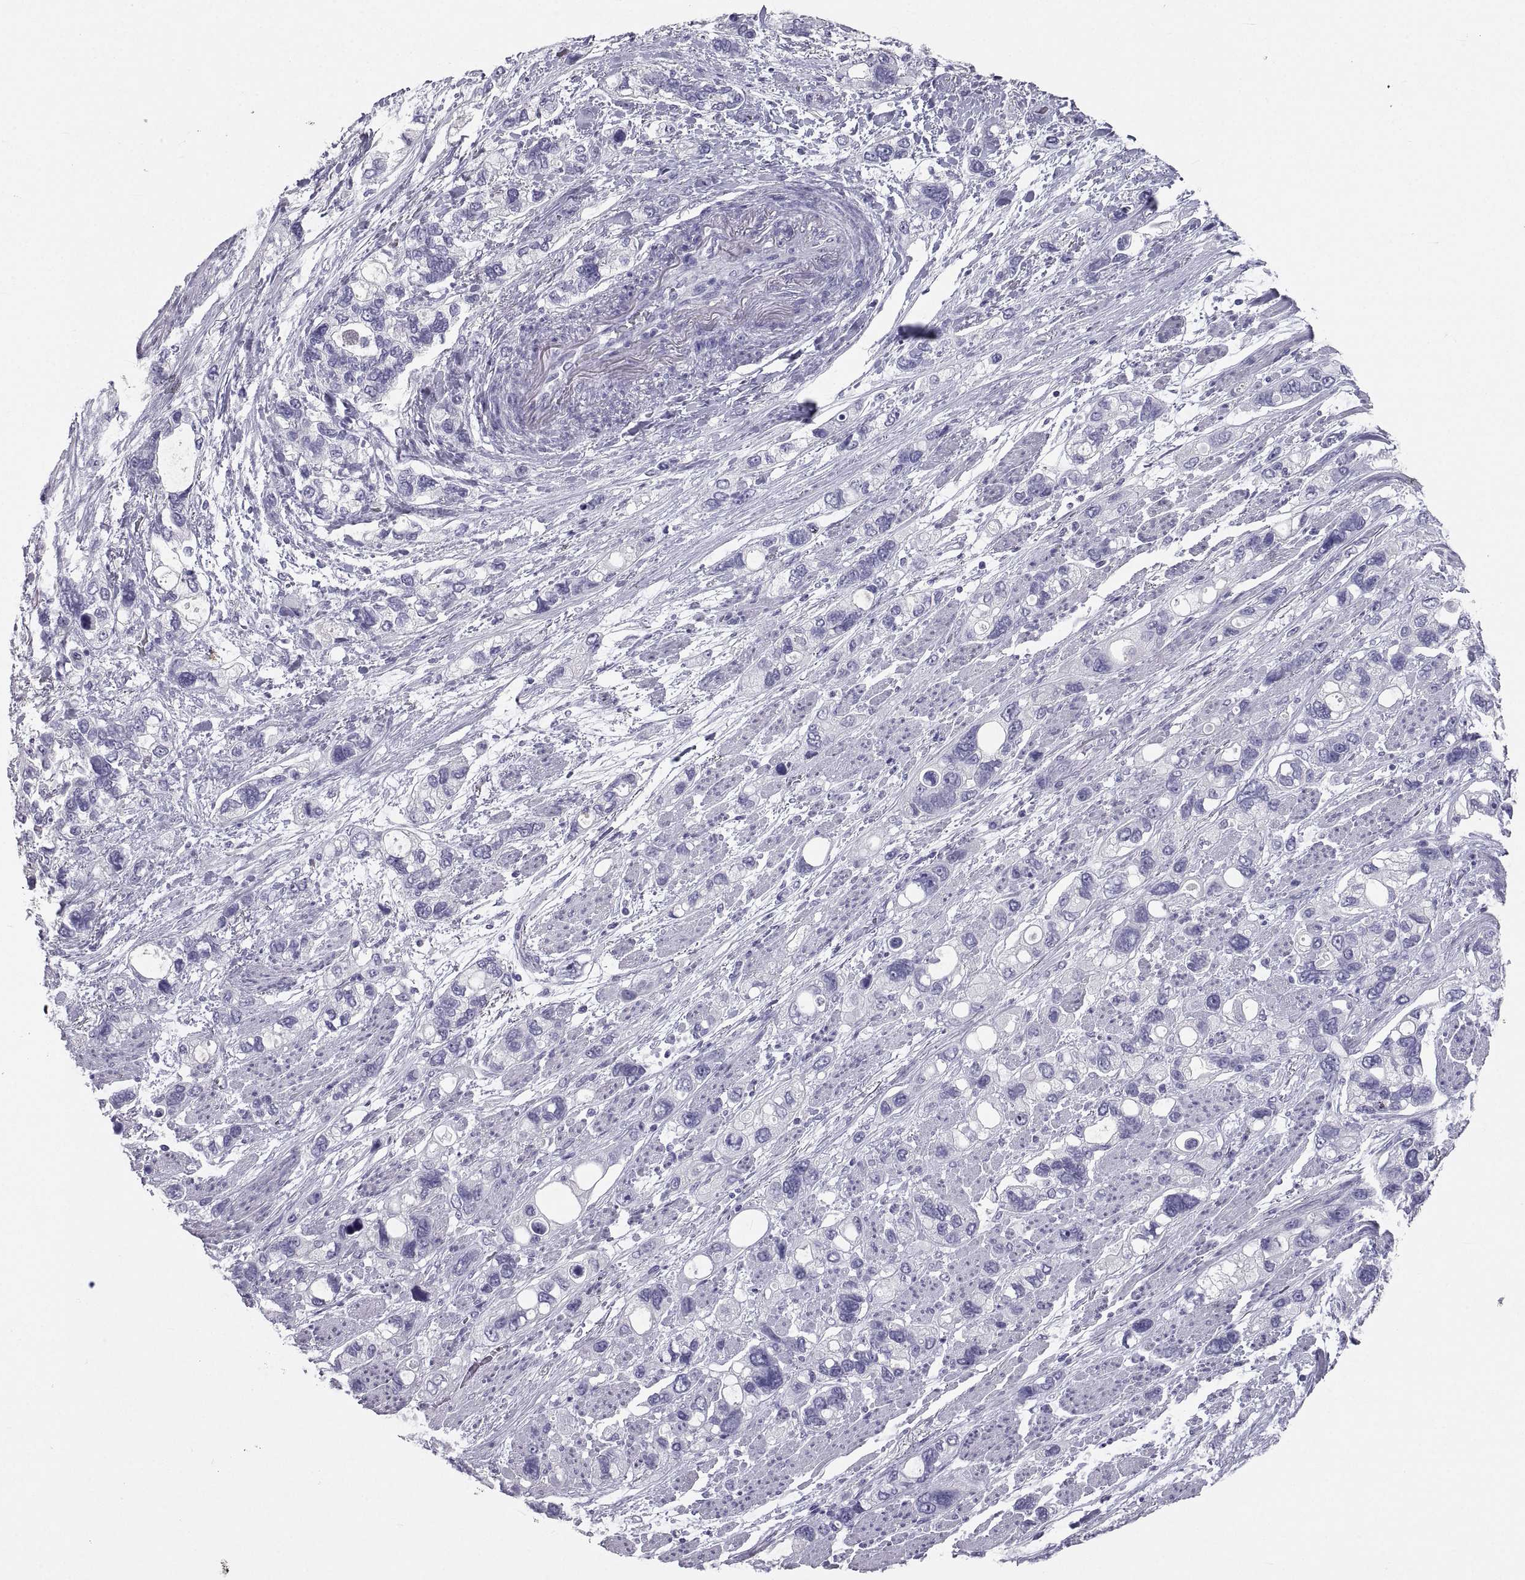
{"staining": {"intensity": "negative", "quantity": "none", "location": "none"}, "tissue": "stomach cancer", "cell_type": "Tumor cells", "image_type": "cancer", "snomed": [{"axis": "morphology", "description": "Adenocarcinoma, NOS"}, {"axis": "topography", "description": "Stomach, upper"}], "caption": "Tumor cells show no significant protein positivity in stomach adenocarcinoma. (DAB IHC, high magnification).", "gene": "PCSK1N", "patient": {"sex": "female", "age": 81}}